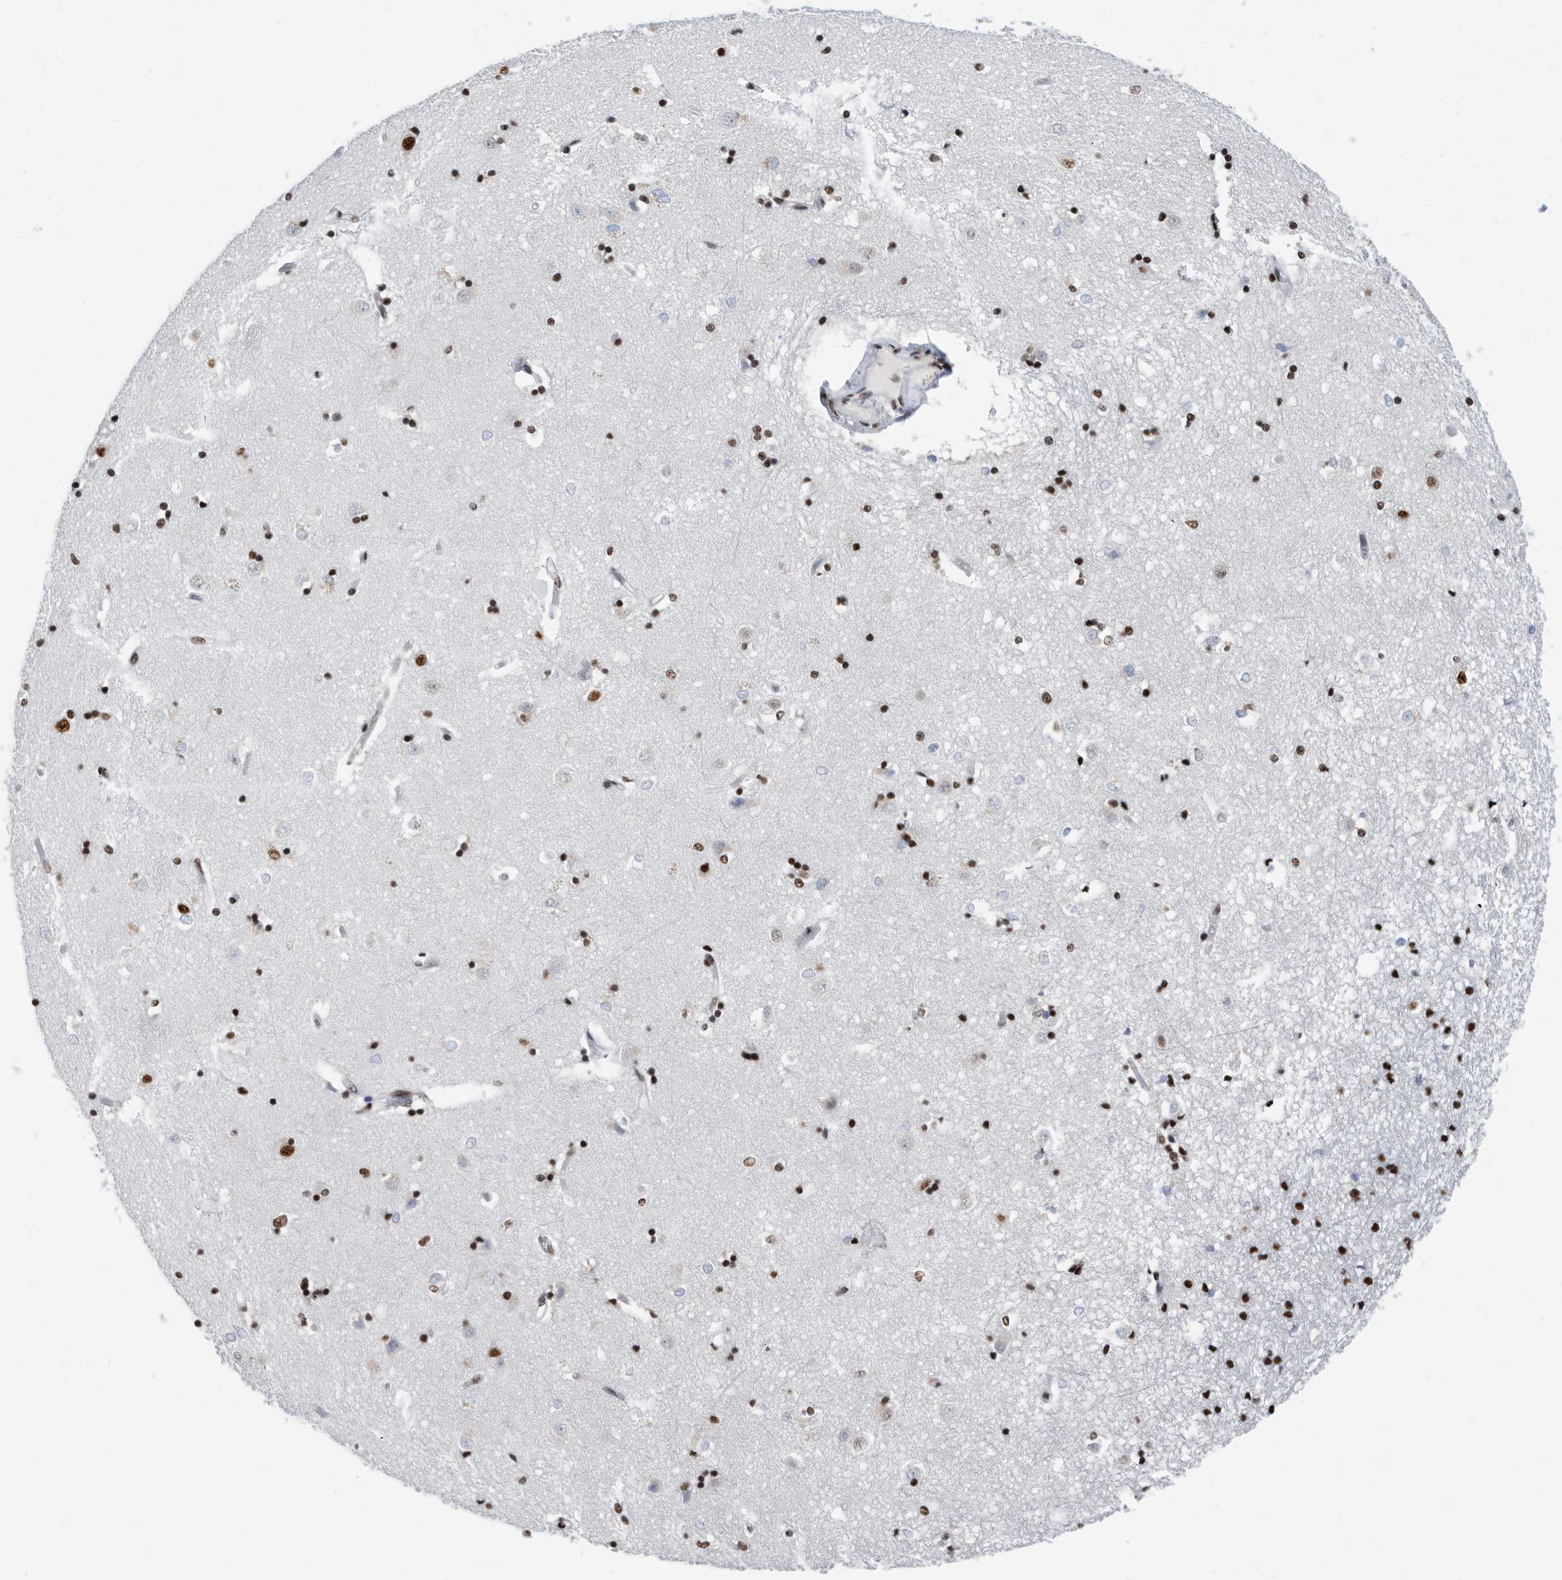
{"staining": {"intensity": "strong", "quantity": ">75%", "location": "nuclear"}, "tissue": "caudate", "cell_type": "Glial cells", "image_type": "normal", "snomed": [{"axis": "morphology", "description": "Normal tissue, NOS"}, {"axis": "topography", "description": "Lateral ventricle wall"}], "caption": "Glial cells exhibit strong nuclear expression in about >75% of cells in benign caudate. The staining was performed using DAB (3,3'-diaminobenzidine) to visualize the protein expression in brown, while the nuclei were stained in blue with hematoxylin (Magnification: 20x).", "gene": "SF3A1", "patient": {"sex": "male", "age": 45}}